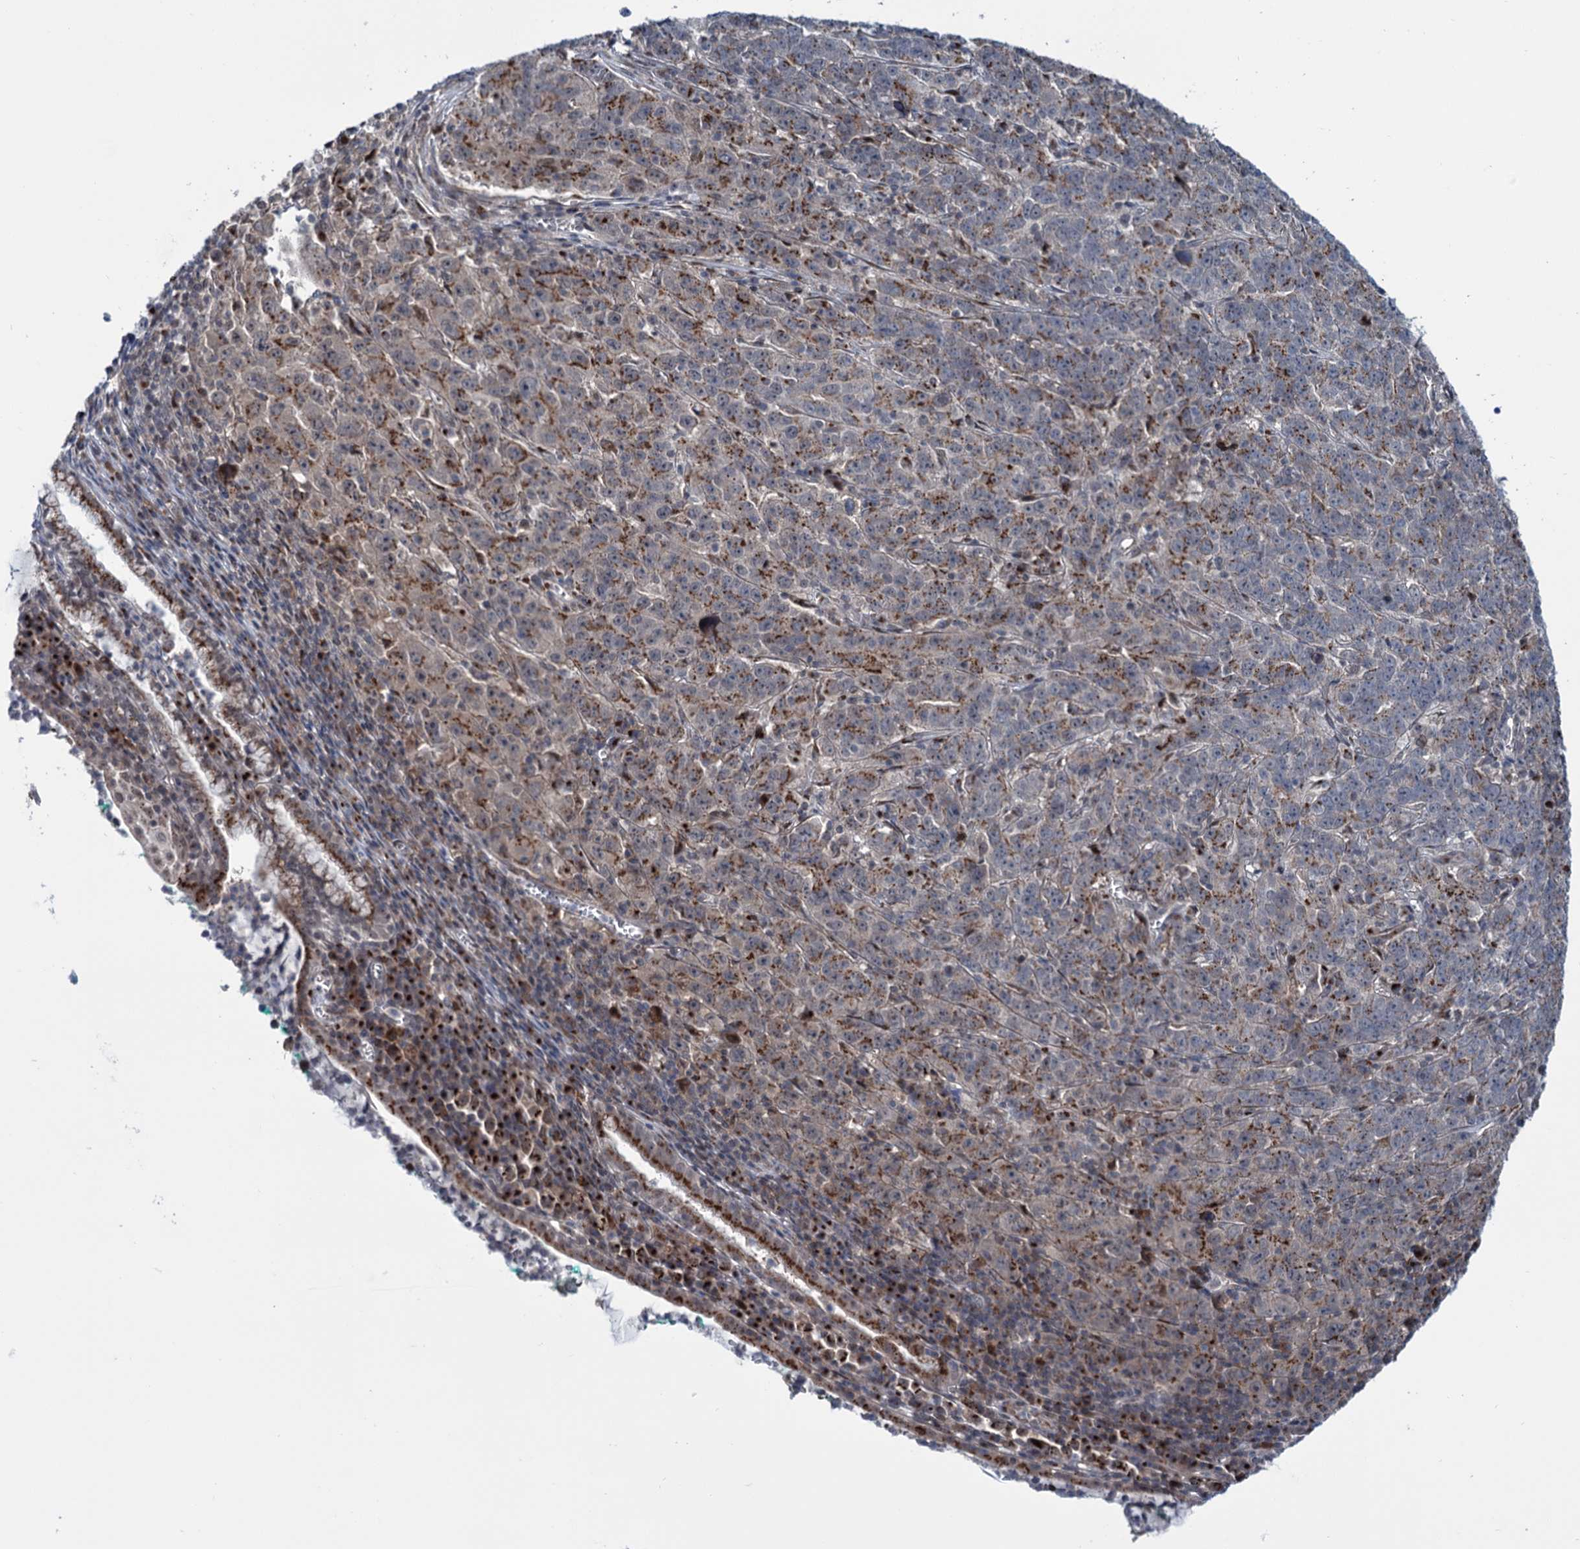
{"staining": {"intensity": "moderate", "quantity": ">75%", "location": "cytoplasmic/membranous"}, "tissue": "cervix", "cell_type": "Glandular cells", "image_type": "normal", "snomed": [{"axis": "morphology", "description": "Normal tissue, NOS"}, {"axis": "morphology", "description": "Adenocarcinoma, NOS"}, {"axis": "topography", "description": "Cervix"}], "caption": "Protein analysis of normal cervix reveals moderate cytoplasmic/membranous staining in about >75% of glandular cells.", "gene": "ELP4", "patient": {"sex": "female", "age": 29}}